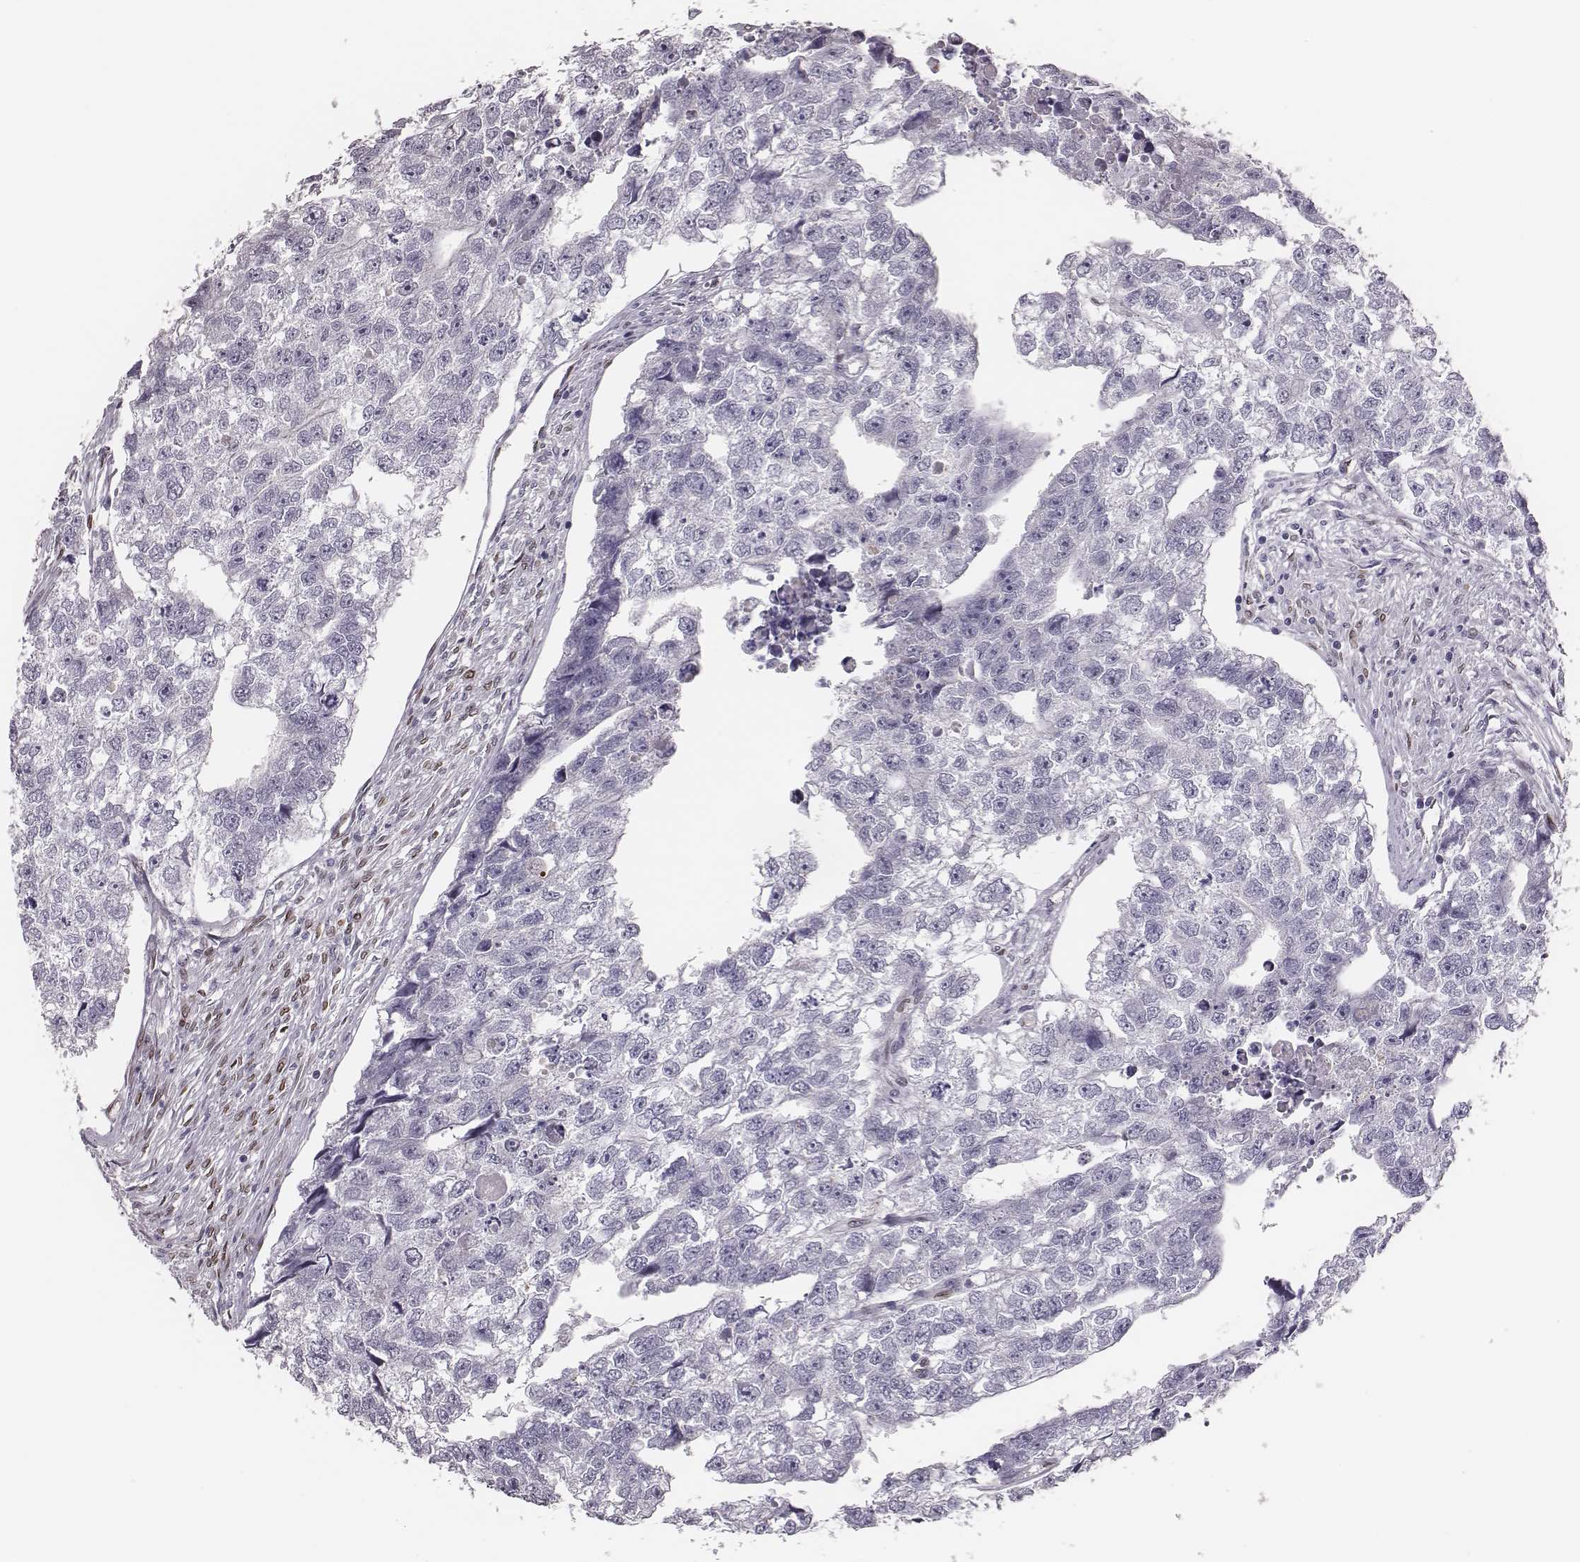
{"staining": {"intensity": "negative", "quantity": "none", "location": "none"}, "tissue": "testis cancer", "cell_type": "Tumor cells", "image_type": "cancer", "snomed": [{"axis": "morphology", "description": "Carcinoma, Embryonal, NOS"}, {"axis": "morphology", "description": "Teratoma, malignant, NOS"}, {"axis": "topography", "description": "Testis"}], "caption": "Human testis cancer (embryonal carcinoma) stained for a protein using immunohistochemistry reveals no positivity in tumor cells.", "gene": "ADGRF4", "patient": {"sex": "male", "age": 44}}